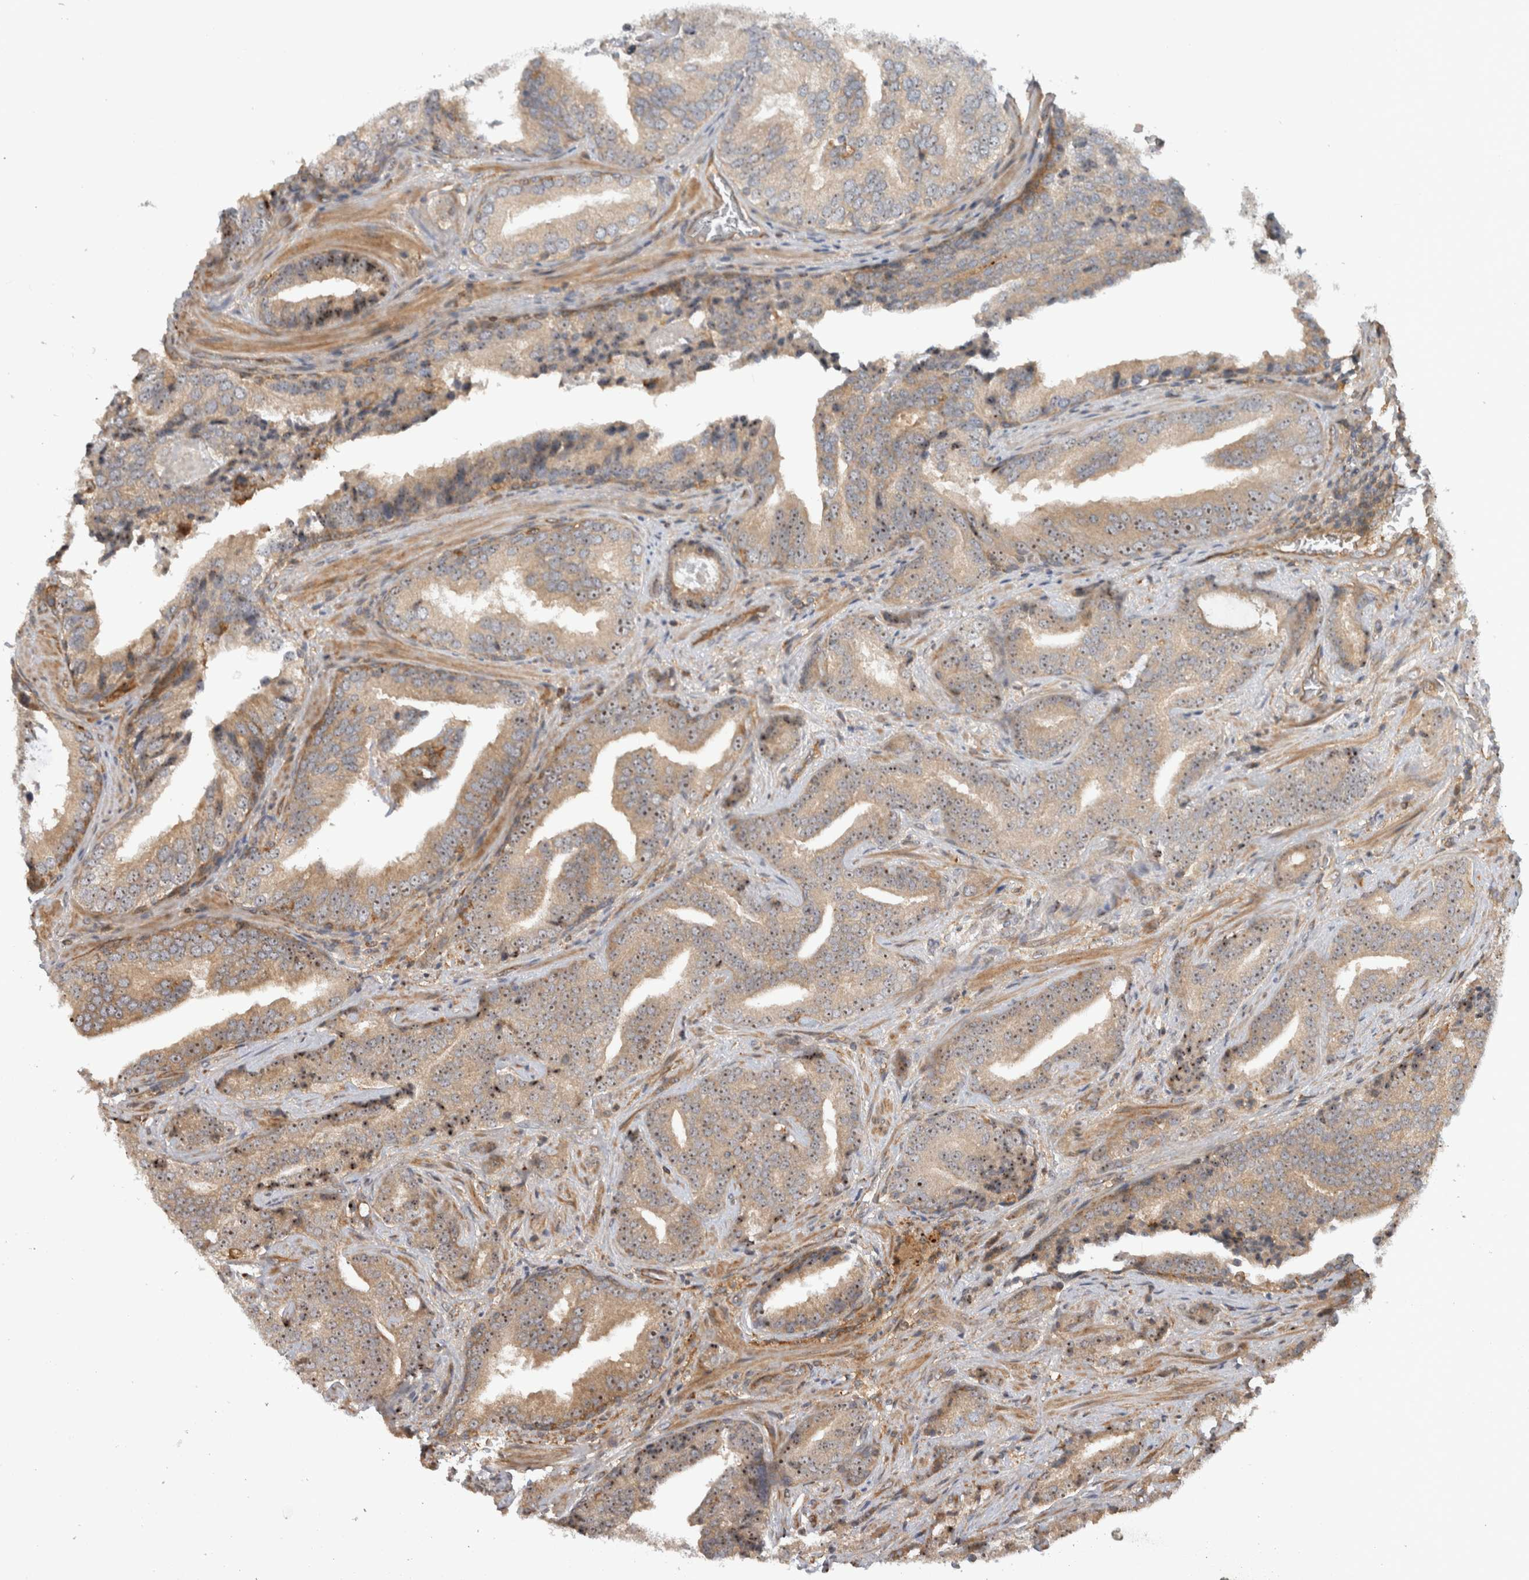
{"staining": {"intensity": "moderate", "quantity": ">75%", "location": "cytoplasmic/membranous,nuclear"}, "tissue": "prostate cancer", "cell_type": "Tumor cells", "image_type": "cancer", "snomed": [{"axis": "morphology", "description": "Adenocarcinoma, Low grade"}, {"axis": "topography", "description": "Prostate"}], "caption": "The image reveals immunohistochemical staining of prostate cancer. There is moderate cytoplasmic/membranous and nuclear positivity is identified in approximately >75% of tumor cells.", "gene": "WASF2", "patient": {"sex": "male", "age": 67}}